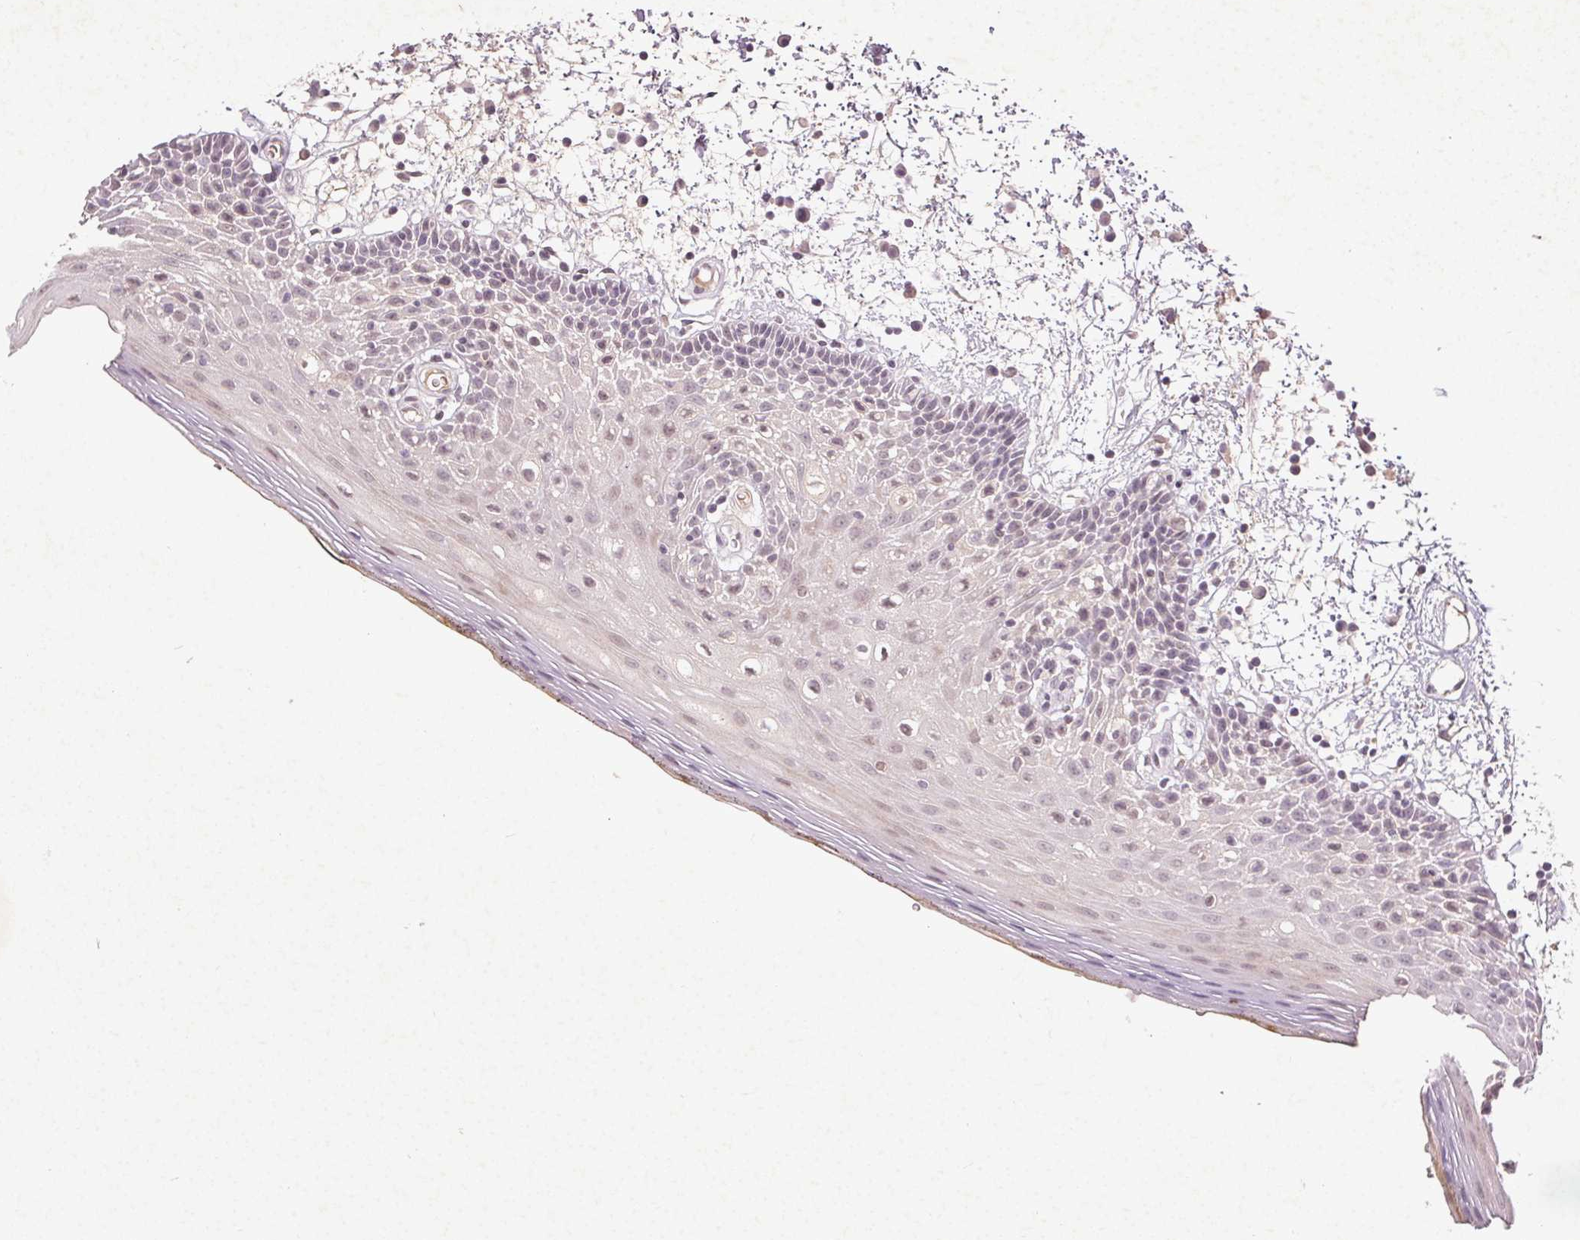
{"staining": {"intensity": "weak", "quantity": "<25%", "location": "cytoplasmic/membranous"}, "tissue": "oral mucosa", "cell_type": "Squamous epithelial cells", "image_type": "normal", "snomed": [{"axis": "morphology", "description": "Normal tissue, NOS"}, {"axis": "morphology", "description": "Squamous cell carcinoma, NOS"}, {"axis": "topography", "description": "Oral tissue"}, {"axis": "topography", "description": "Head-Neck"}], "caption": "An IHC image of benign oral mucosa is shown. There is no staining in squamous epithelial cells of oral mucosa.", "gene": "FAM168B", "patient": {"sex": "male", "age": 52}}